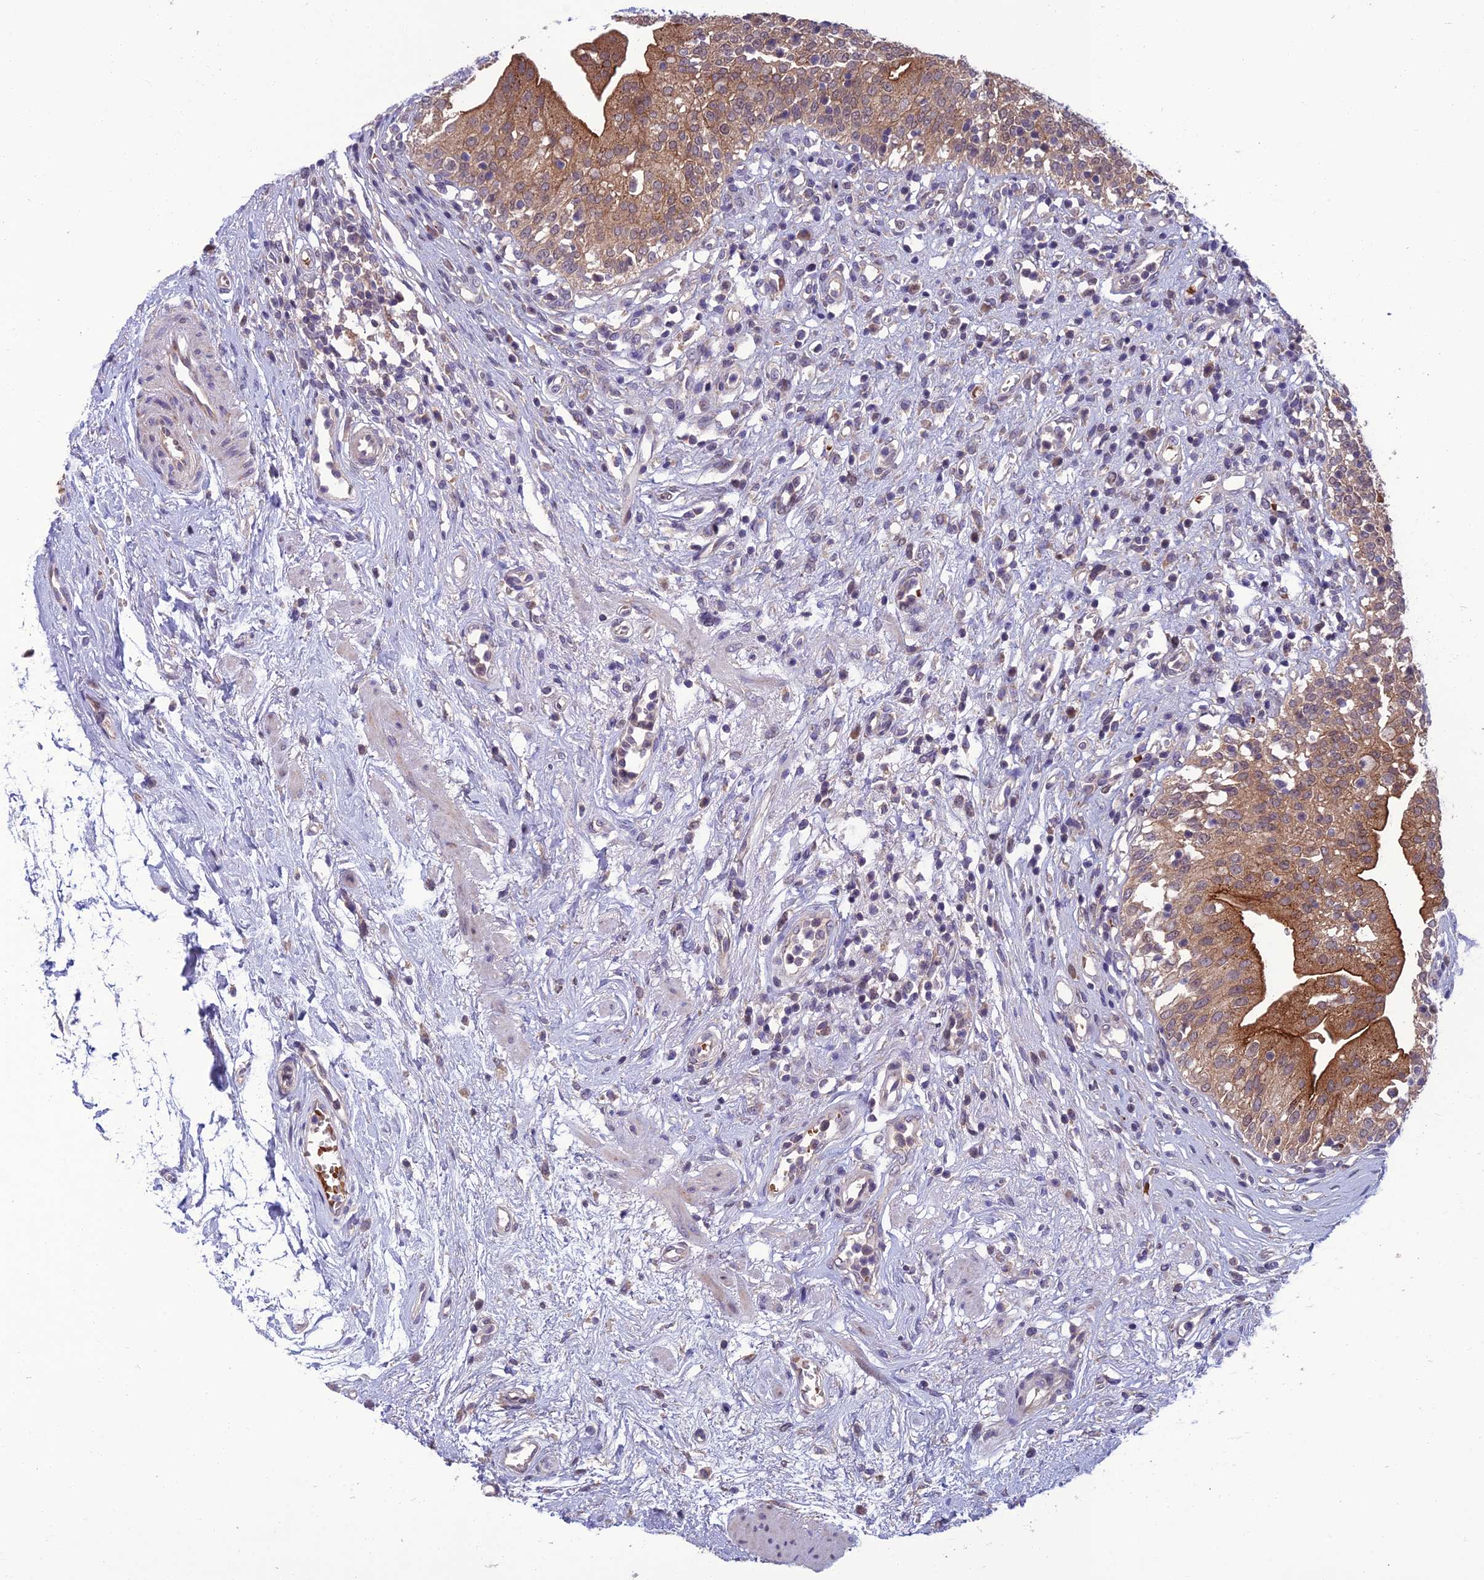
{"staining": {"intensity": "moderate", "quantity": ">75%", "location": "cytoplasmic/membranous"}, "tissue": "urinary bladder", "cell_type": "Urothelial cells", "image_type": "normal", "snomed": [{"axis": "morphology", "description": "Normal tissue, NOS"}, {"axis": "morphology", "description": "Inflammation, NOS"}, {"axis": "topography", "description": "Urinary bladder"}], "caption": "Immunohistochemistry photomicrograph of normal urinary bladder stained for a protein (brown), which shows medium levels of moderate cytoplasmic/membranous staining in approximately >75% of urothelial cells.", "gene": "GIPC1", "patient": {"sex": "male", "age": 63}}